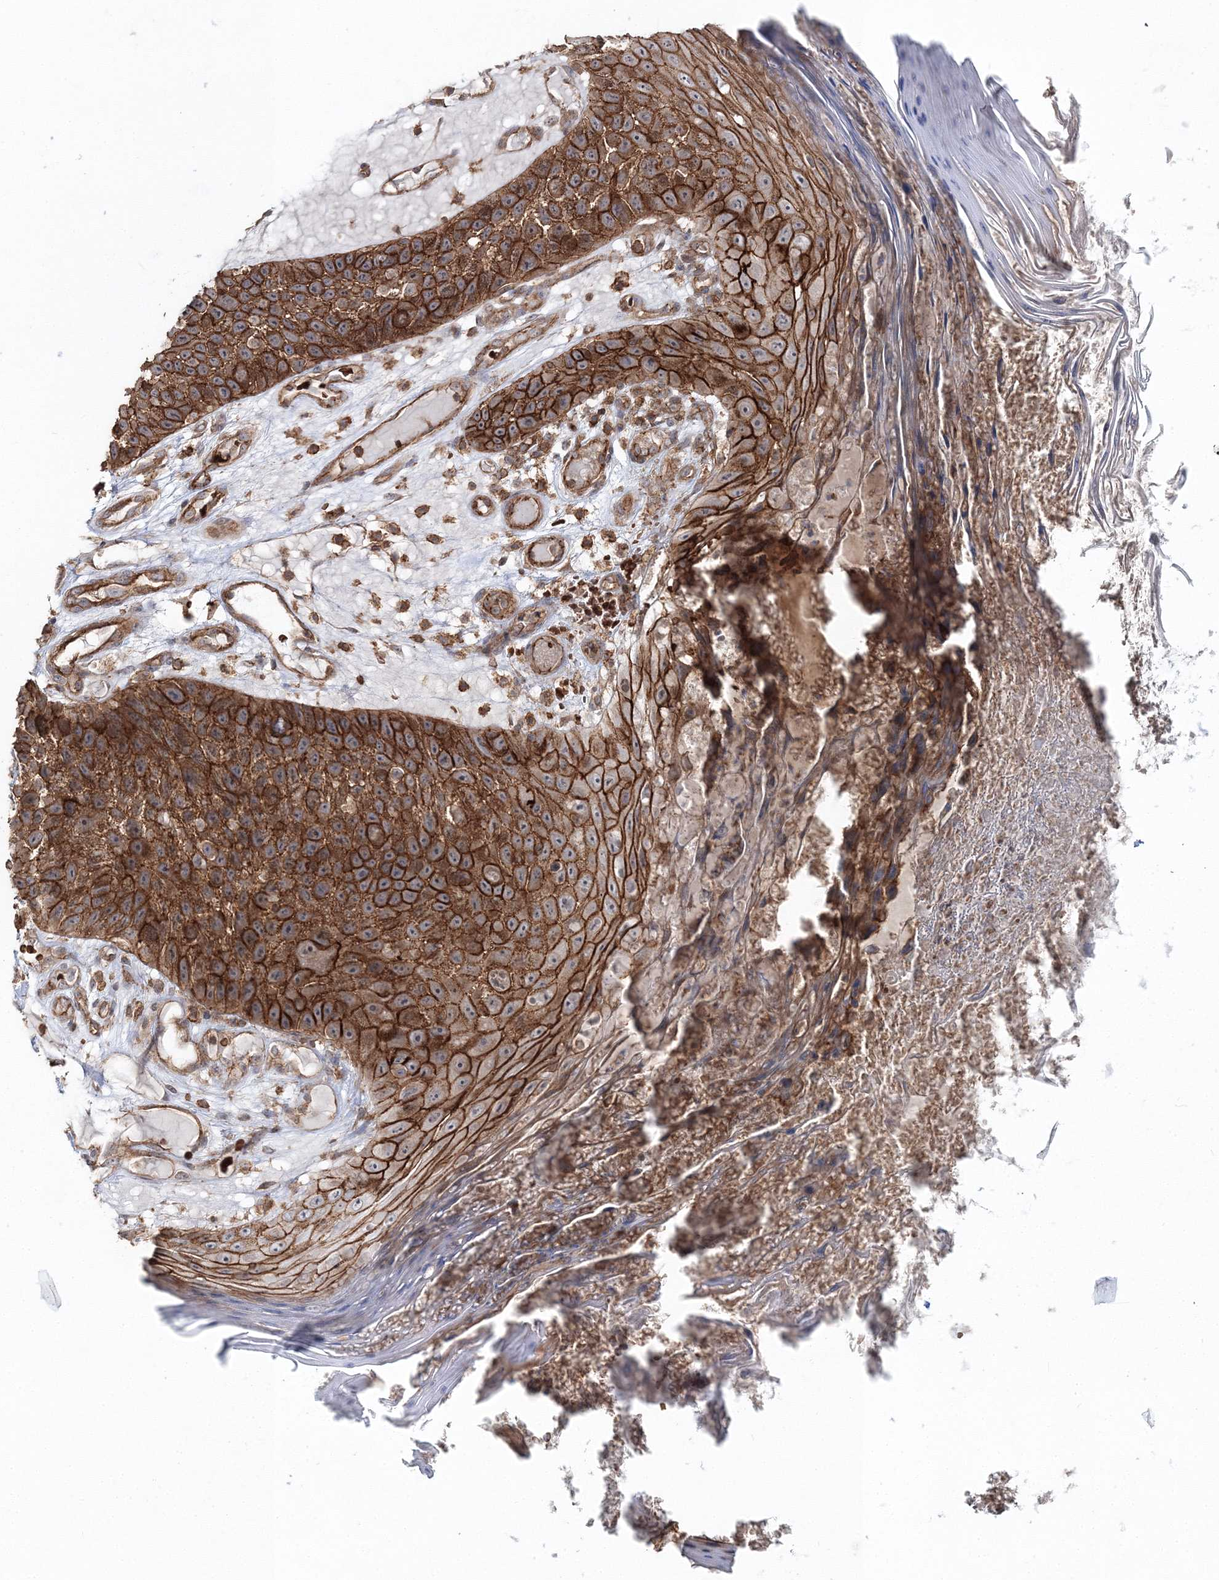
{"staining": {"intensity": "strong", "quantity": ">75%", "location": "cytoplasmic/membranous"}, "tissue": "skin cancer", "cell_type": "Tumor cells", "image_type": "cancer", "snomed": [{"axis": "morphology", "description": "Squamous cell carcinoma, NOS"}, {"axis": "topography", "description": "Skin"}], "caption": "The immunohistochemical stain shows strong cytoplasmic/membranous positivity in tumor cells of squamous cell carcinoma (skin) tissue.", "gene": "PCBD2", "patient": {"sex": "female", "age": 88}}